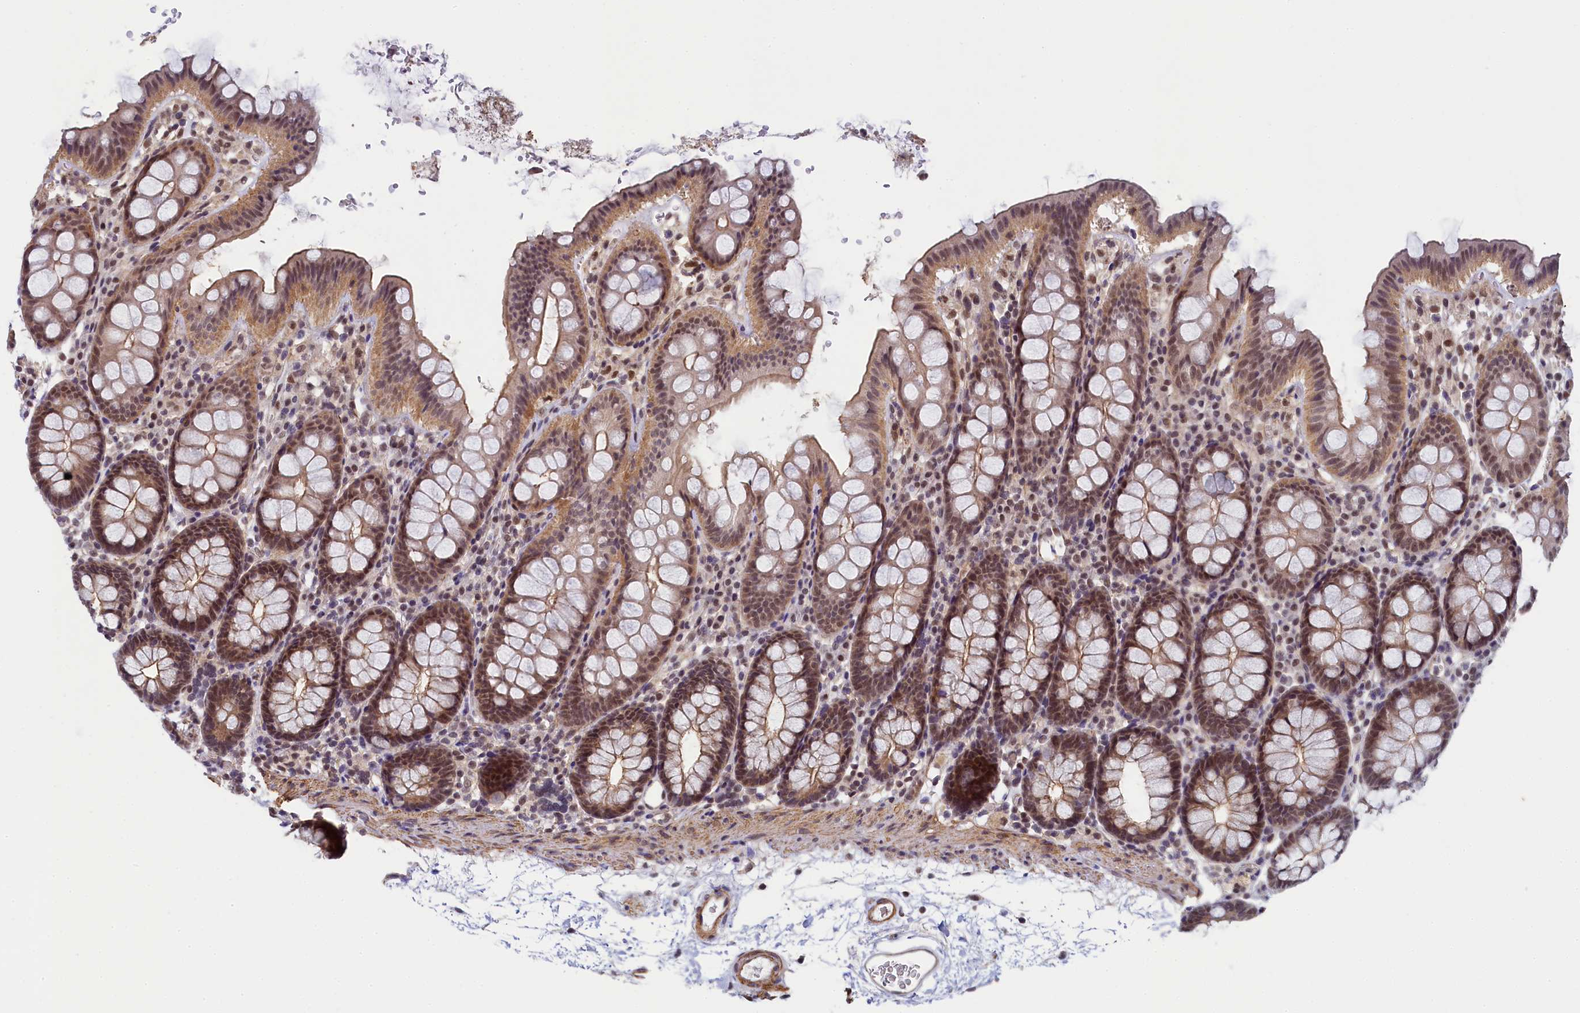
{"staining": {"intensity": "moderate", "quantity": ">75%", "location": "cytoplasmic/membranous"}, "tissue": "colon", "cell_type": "Endothelial cells", "image_type": "normal", "snomed": [{"axis": "morphology", "description": "Normal tissue, NOS"}, {"axis": "topography", "description": "Colon"}], "caption": "Normal colon shows moderate cytoplasmic/membranous expression in approximately >75% of endothelial cells.", "gene": "INTS14", "patient": {"sex": "male", "age": 75}}